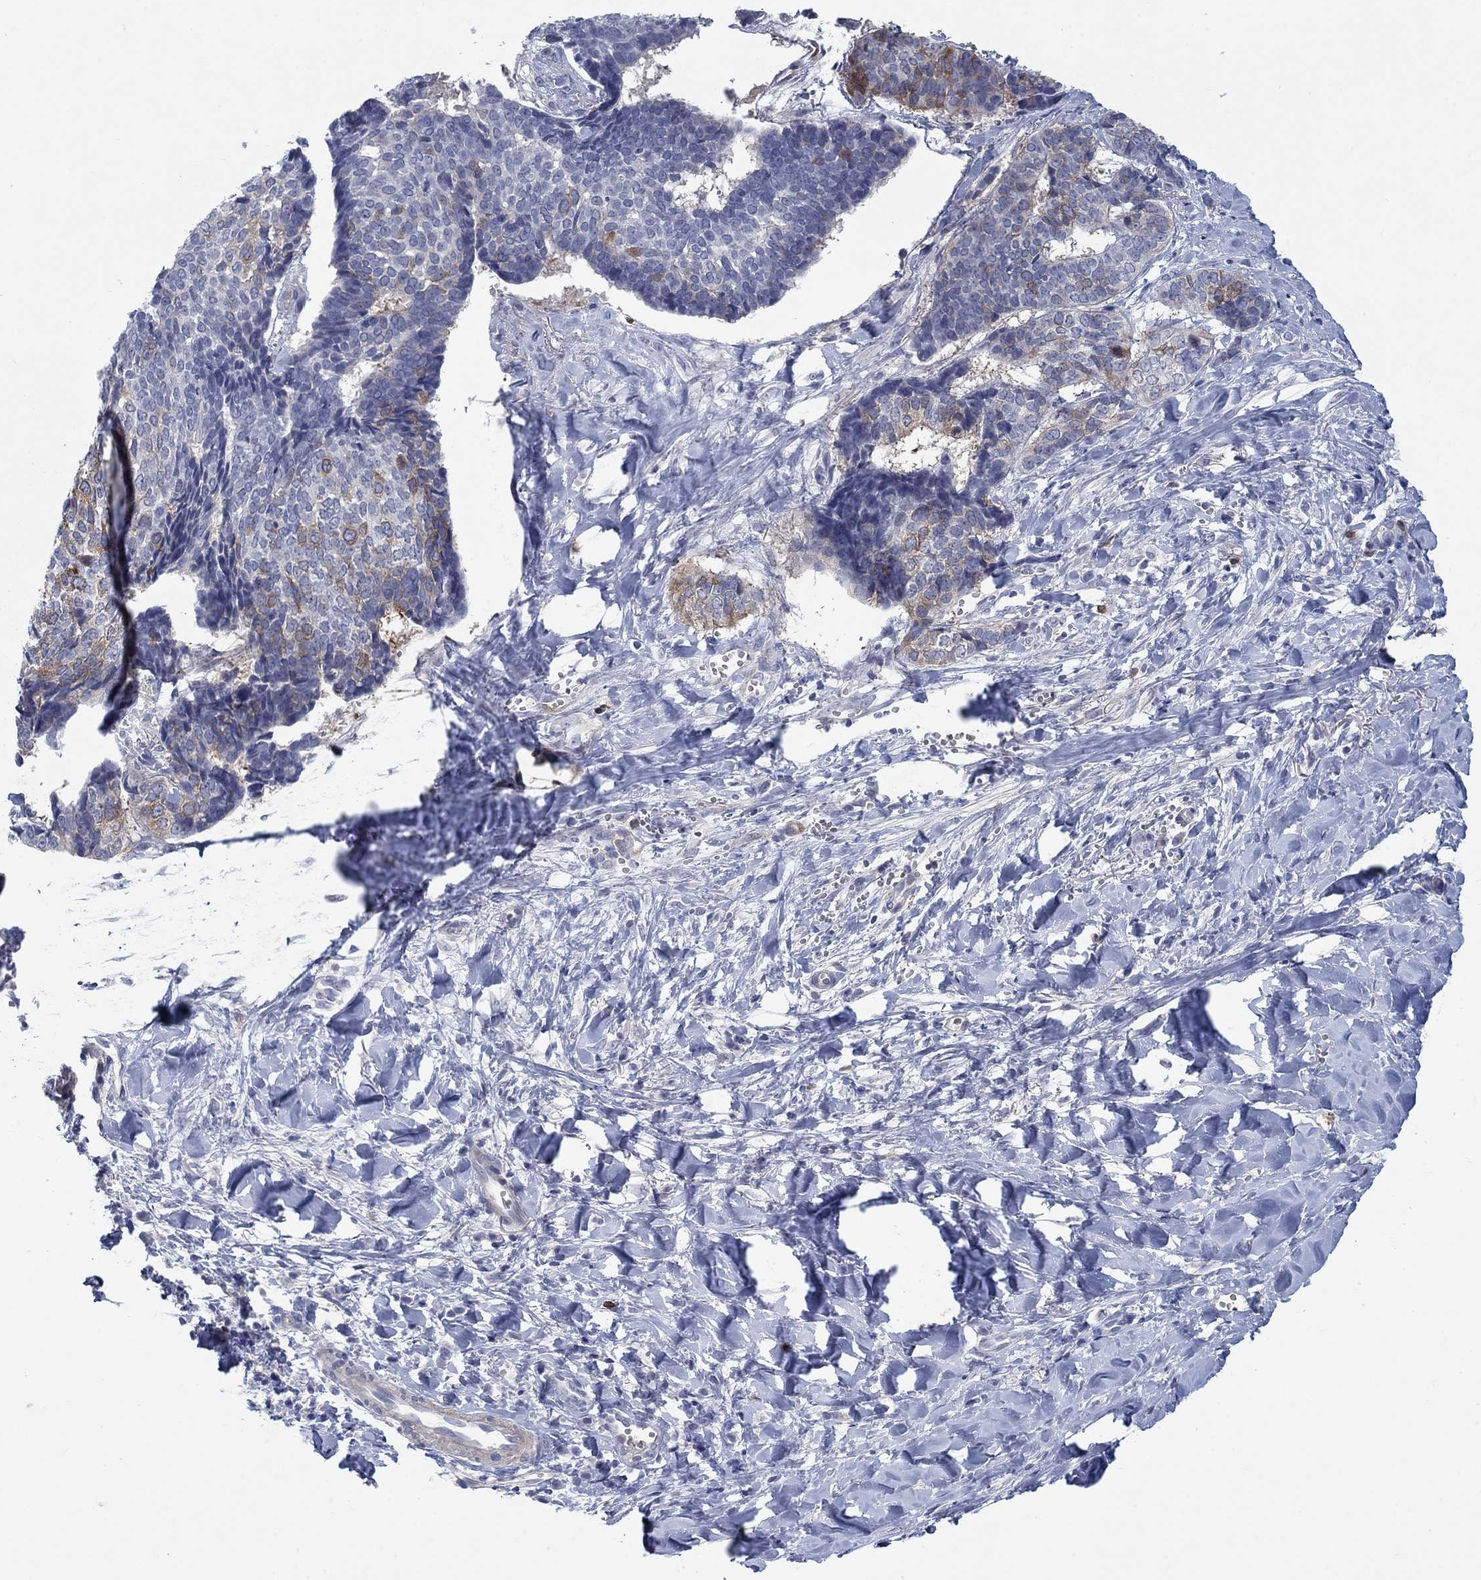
{"staining": {"intensity": "weak", "quantity": "<25%", "location": "cytoplasmic/membranous"}, "tissue": "skin cancer", "cell_type": "Tumor cells", "image_type": "cancer", "snomed": [{"axis": "morphology", "description": "Basal cell carcinoma"}, {"axis": "topography", "description": "Skin"}], "caption": "DAB immunohistochemical staining of skin cancer (basal cell carcinoma) shows no significant positivity in tumor cells.", "gene": "KIF15", "patient": {"sex": "male", "age": 86}}